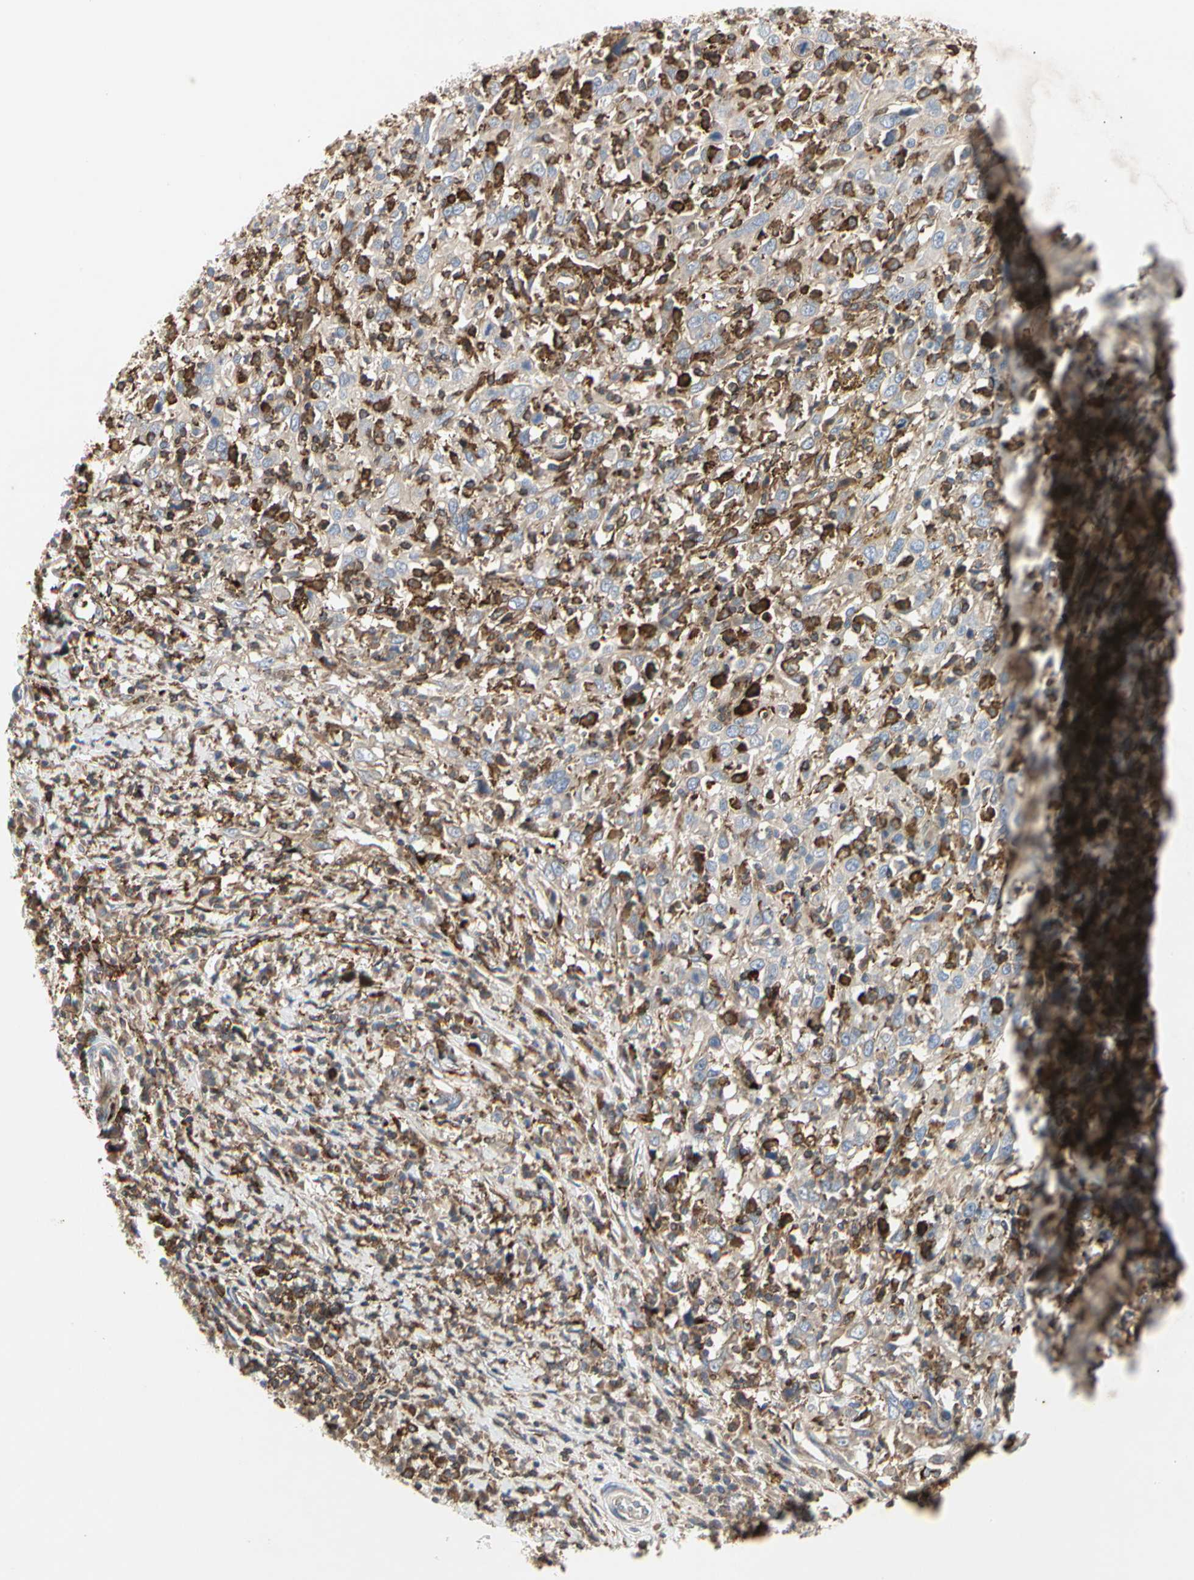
{"staining": {"intensity": "weak", "quantity": ">75%", "location": "cytoplasmic/membranous"}, "tissue": "cervical cancer", "cell_type": "Tumor cells", "image_type": "cancer", "snomed": [{"axis": "morphology", "description": "Squamous cell carcinoma, NOS"}, {"axis": "topography", "description": "Cervix"}], "caption": "The photomicrograph demonstrates staining of cervical cancer (squamous cell carcinoma), revealing weak cytoplasmic/membranous protein expression (brown color) within tumor cells.", "gene": "NAPG", "patient": {"sex": "female", "age": 46}}